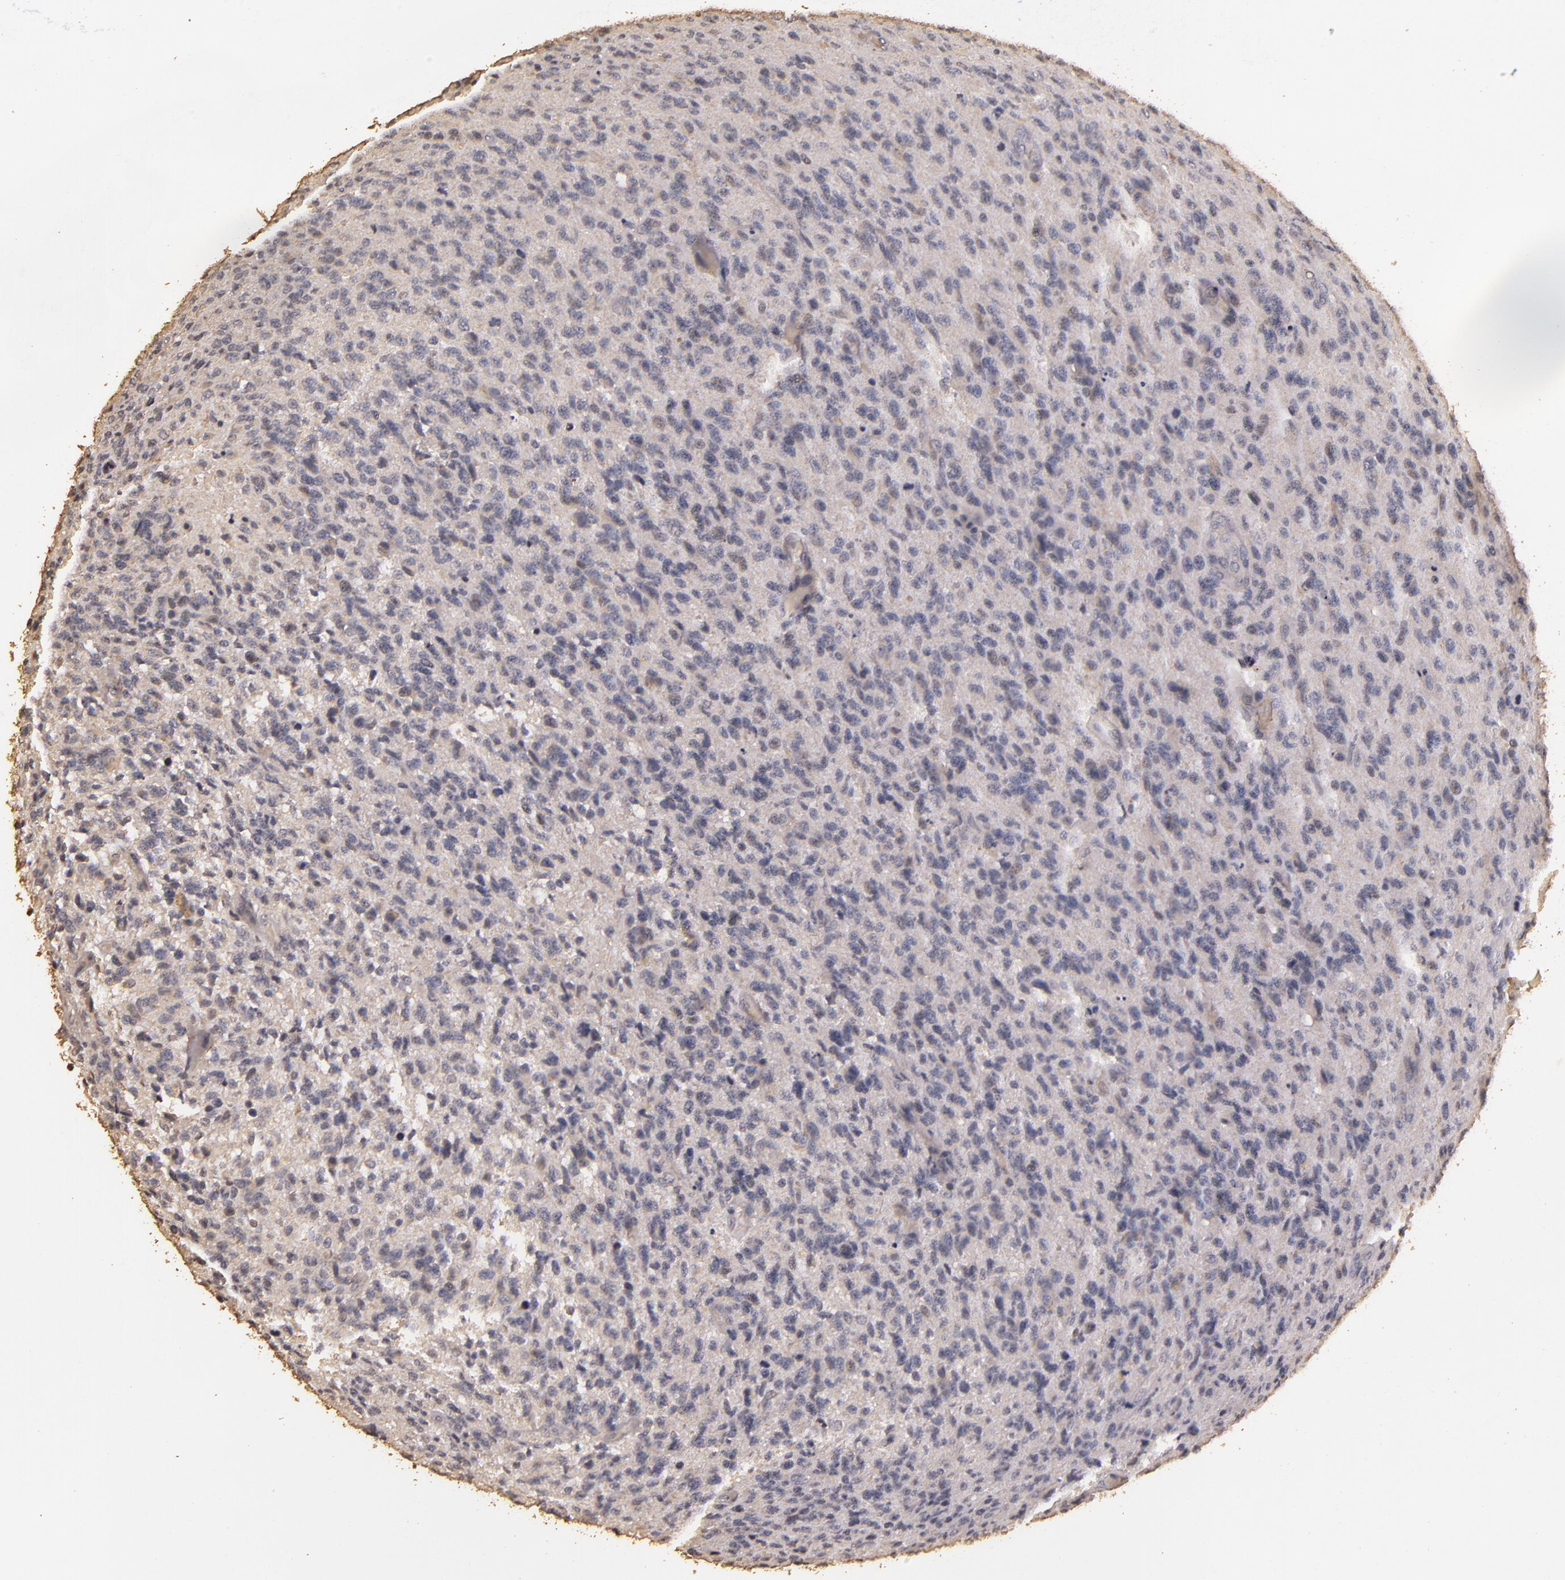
{"staining": {"intensity": "negative", "quantity": "none", "location": "none"}, "tissue": "glioma", "cell_type": "Tumor cells", "image_type": "cancer", "snomed": [{"axis": "morphology", "description": "Glioma, malignant, High grade"}, {"axis": "topography", "description": "Brain"}], "caption": "This is a image of immunohistochemistry staining of malignant glioma (high-grade), which shows no positivity in tumor cells. (DAB (3,3'-diaminobenzidine) immunohistochemistry (IHC), high magnification).", "gene": "BCL2L13", "patient": {"sex": "male", "age": 36}}